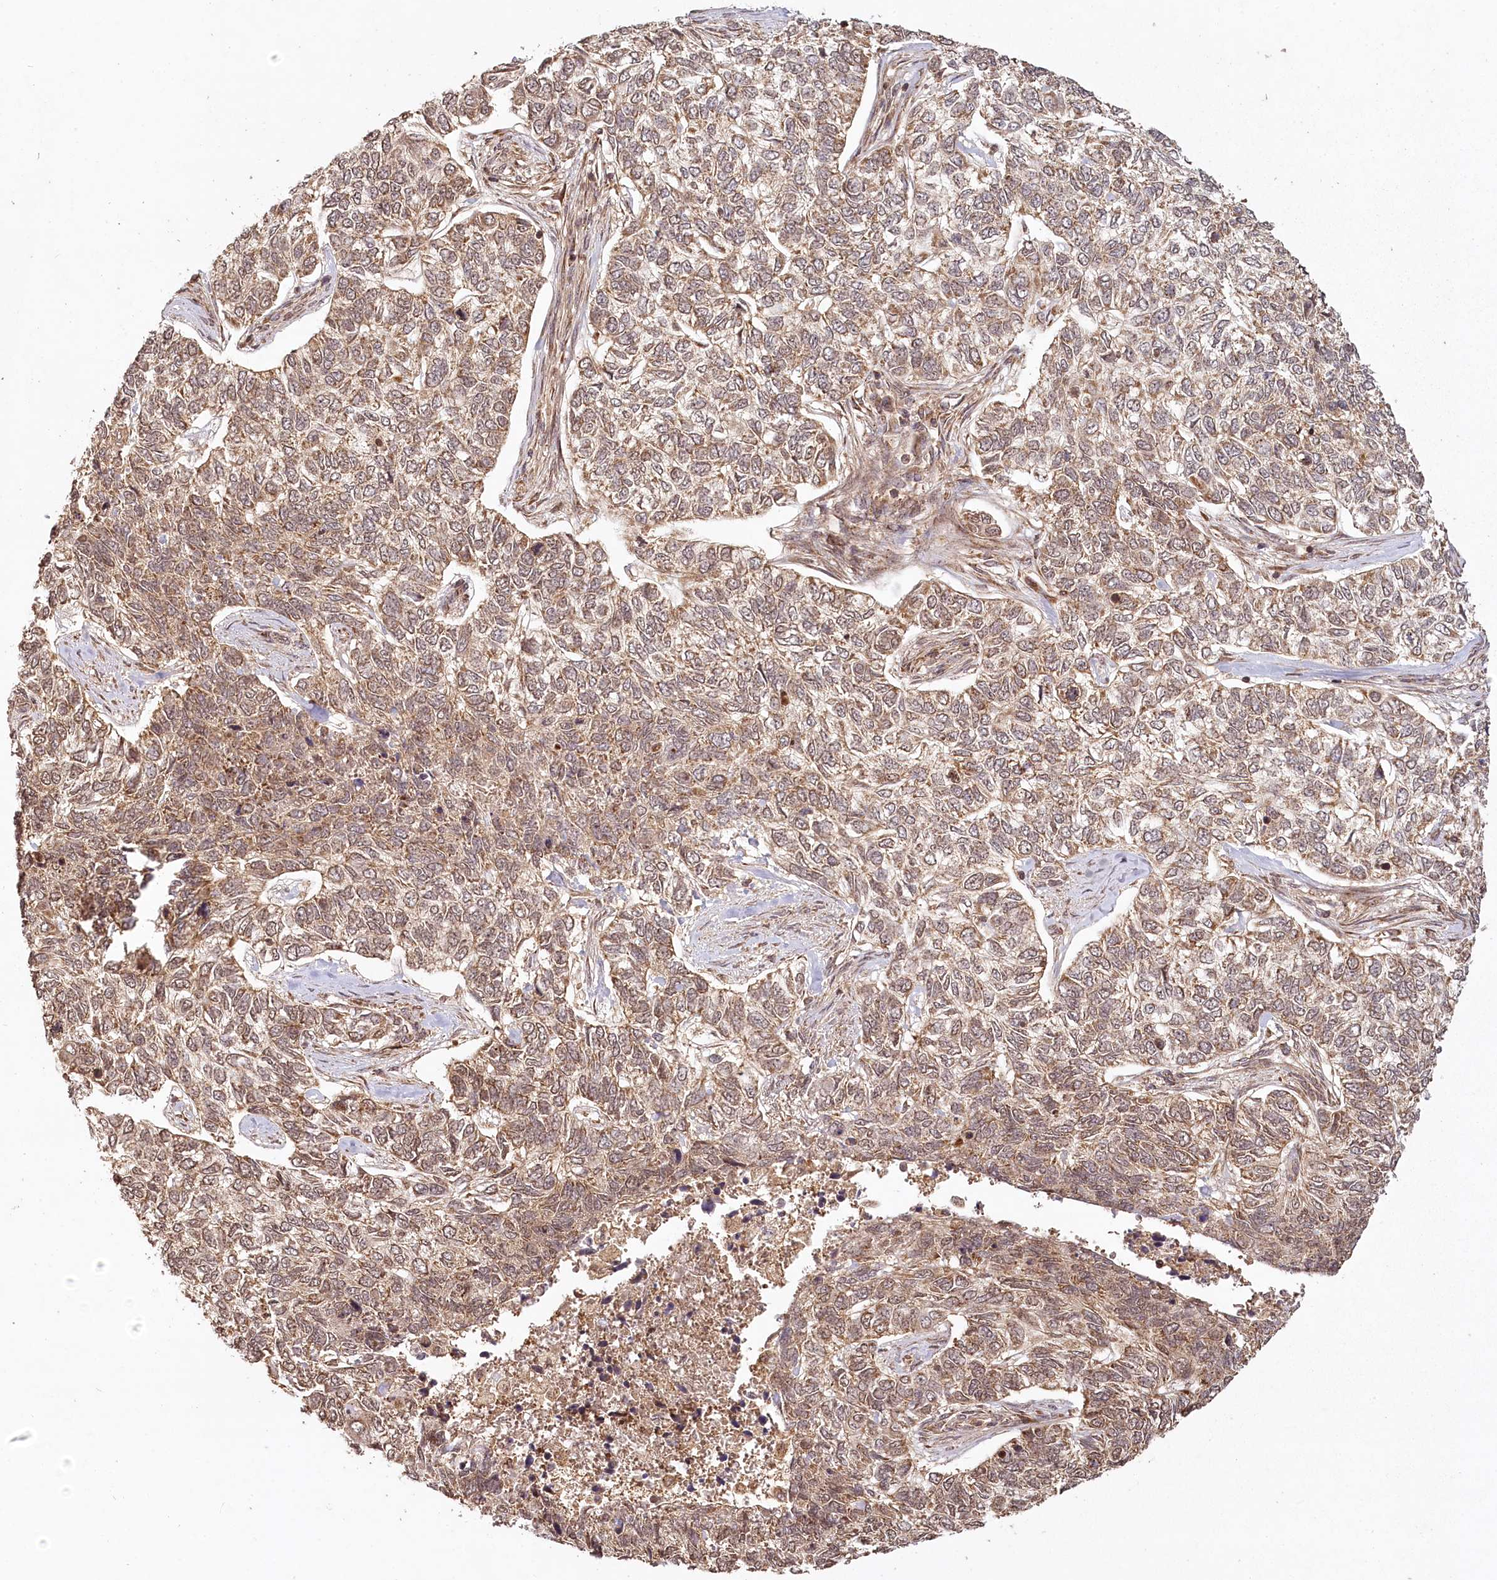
{"staining": {"intensity": "weak", "quantity": ">75%", "location": "cytoplasmic/membranous"}, "tissue": "skin cancer", "cell_type": "Tumor cells", "image_type": "cancer", "snomed": [{"axis": "morphology", "description": "Basal cell carcinoma"}, {"axis": "topography", "description": "Skin"}], "caption": "Immunohistochemistry (IHC) micrograph of neoplastic tissue: skin cancer (basal cell carcinoma) stained using IHC reveals low levels of weak protein expression localized specifically in the cytoplasmic/membranous of tumor cells, appearing as a cytoplasmic/membranous brown color.", "gene": "MICU1", "patient": {"sex": "female", "age": 65}}